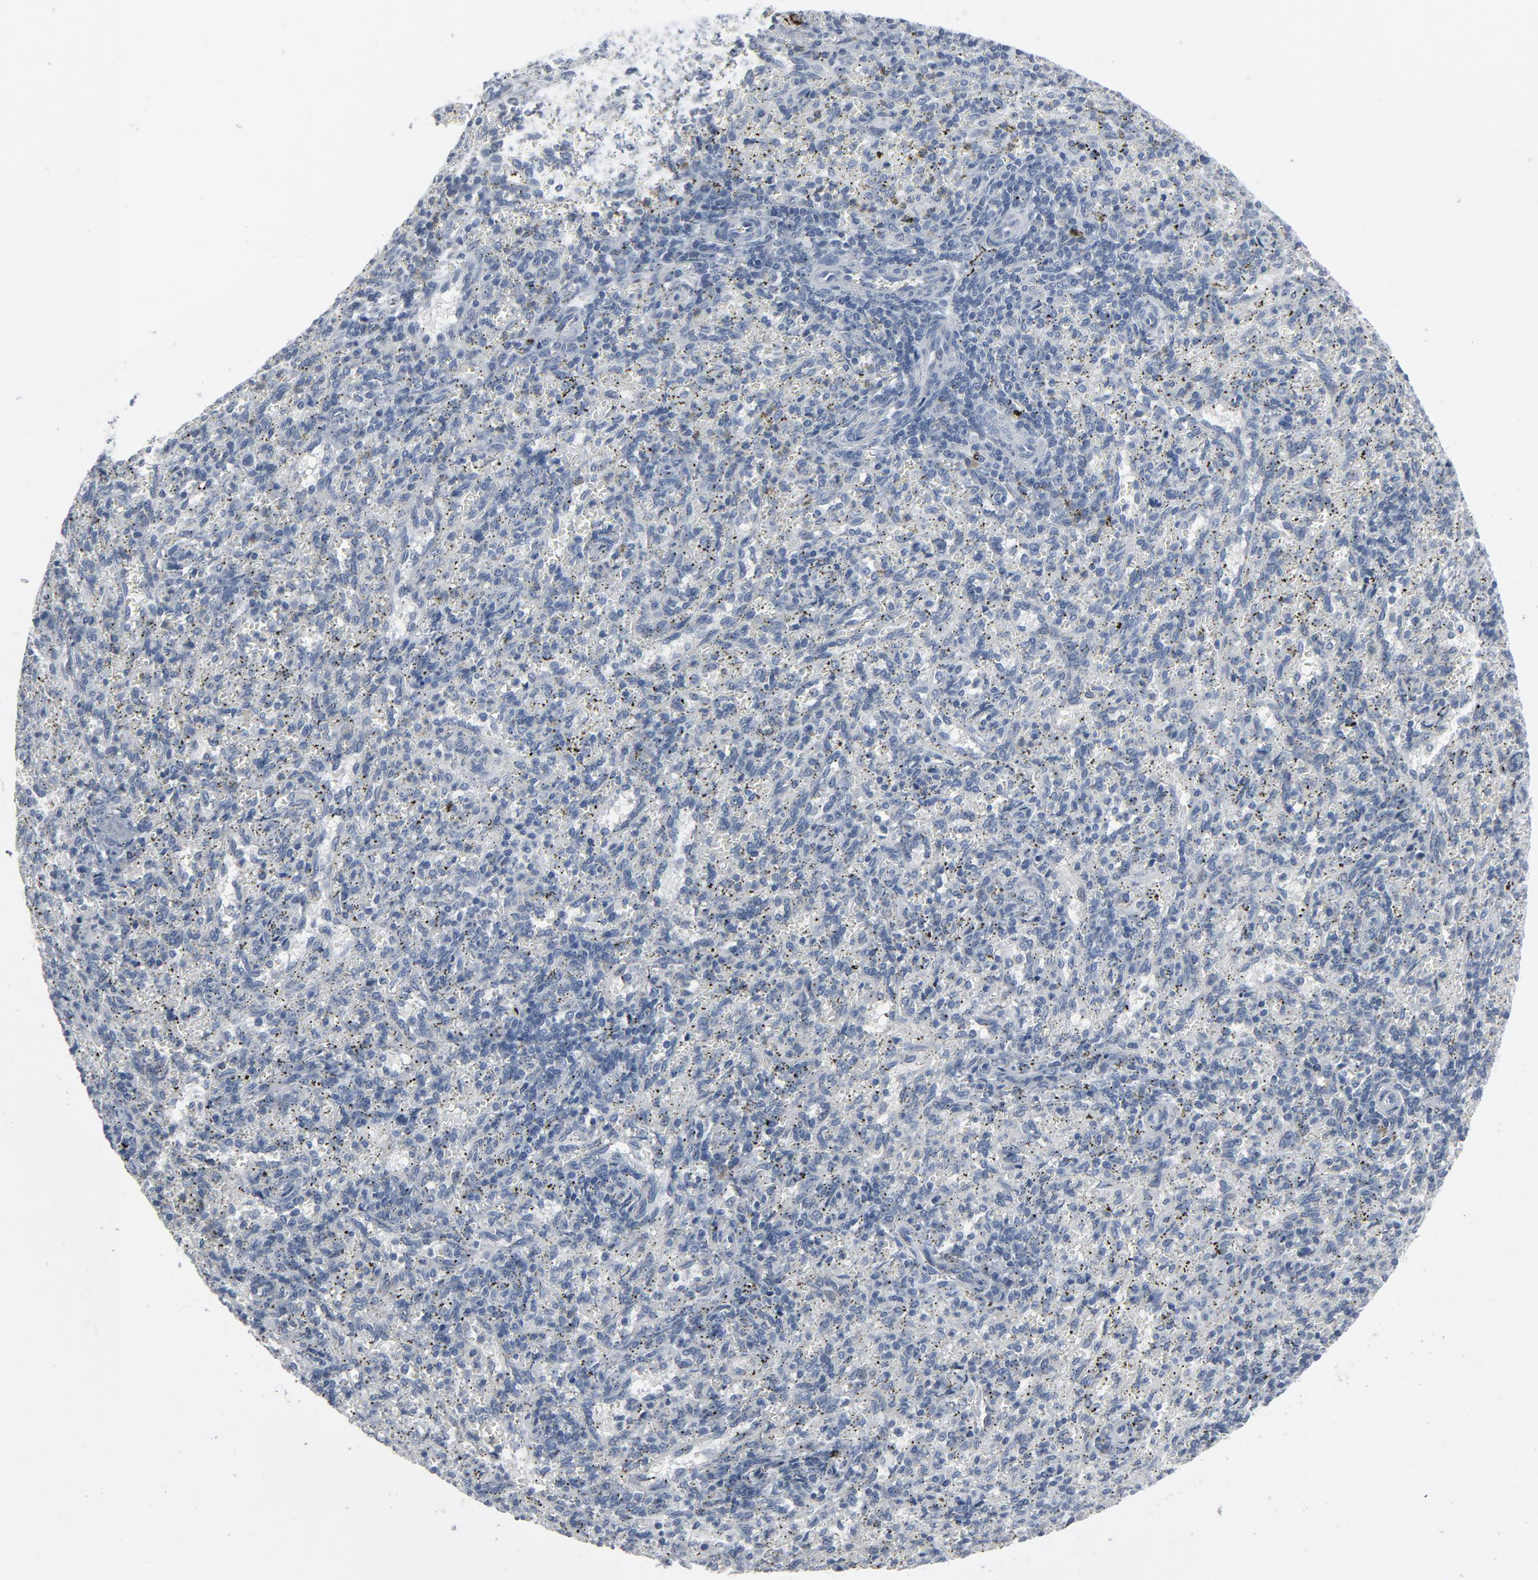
{"staining": {"intensity": "negative", "quantity": "none", "location": "none"}, "tissue": "spleen", "cell_type": "Cells in red pulp", "image_type": "normal", "snomed": [{"axis": "morphology", "description": "Normal tissue, NOS"}, {"axis": "topography", "description": "Spleen"}], "caption": "Cells in red pulp show no significant protein staining in unremarkable spleen. (Immunohistochemistry, brightfield microscopy, high magnification).", "gene": "GPX2", "patient": {"sex": "female", "age": 10}}